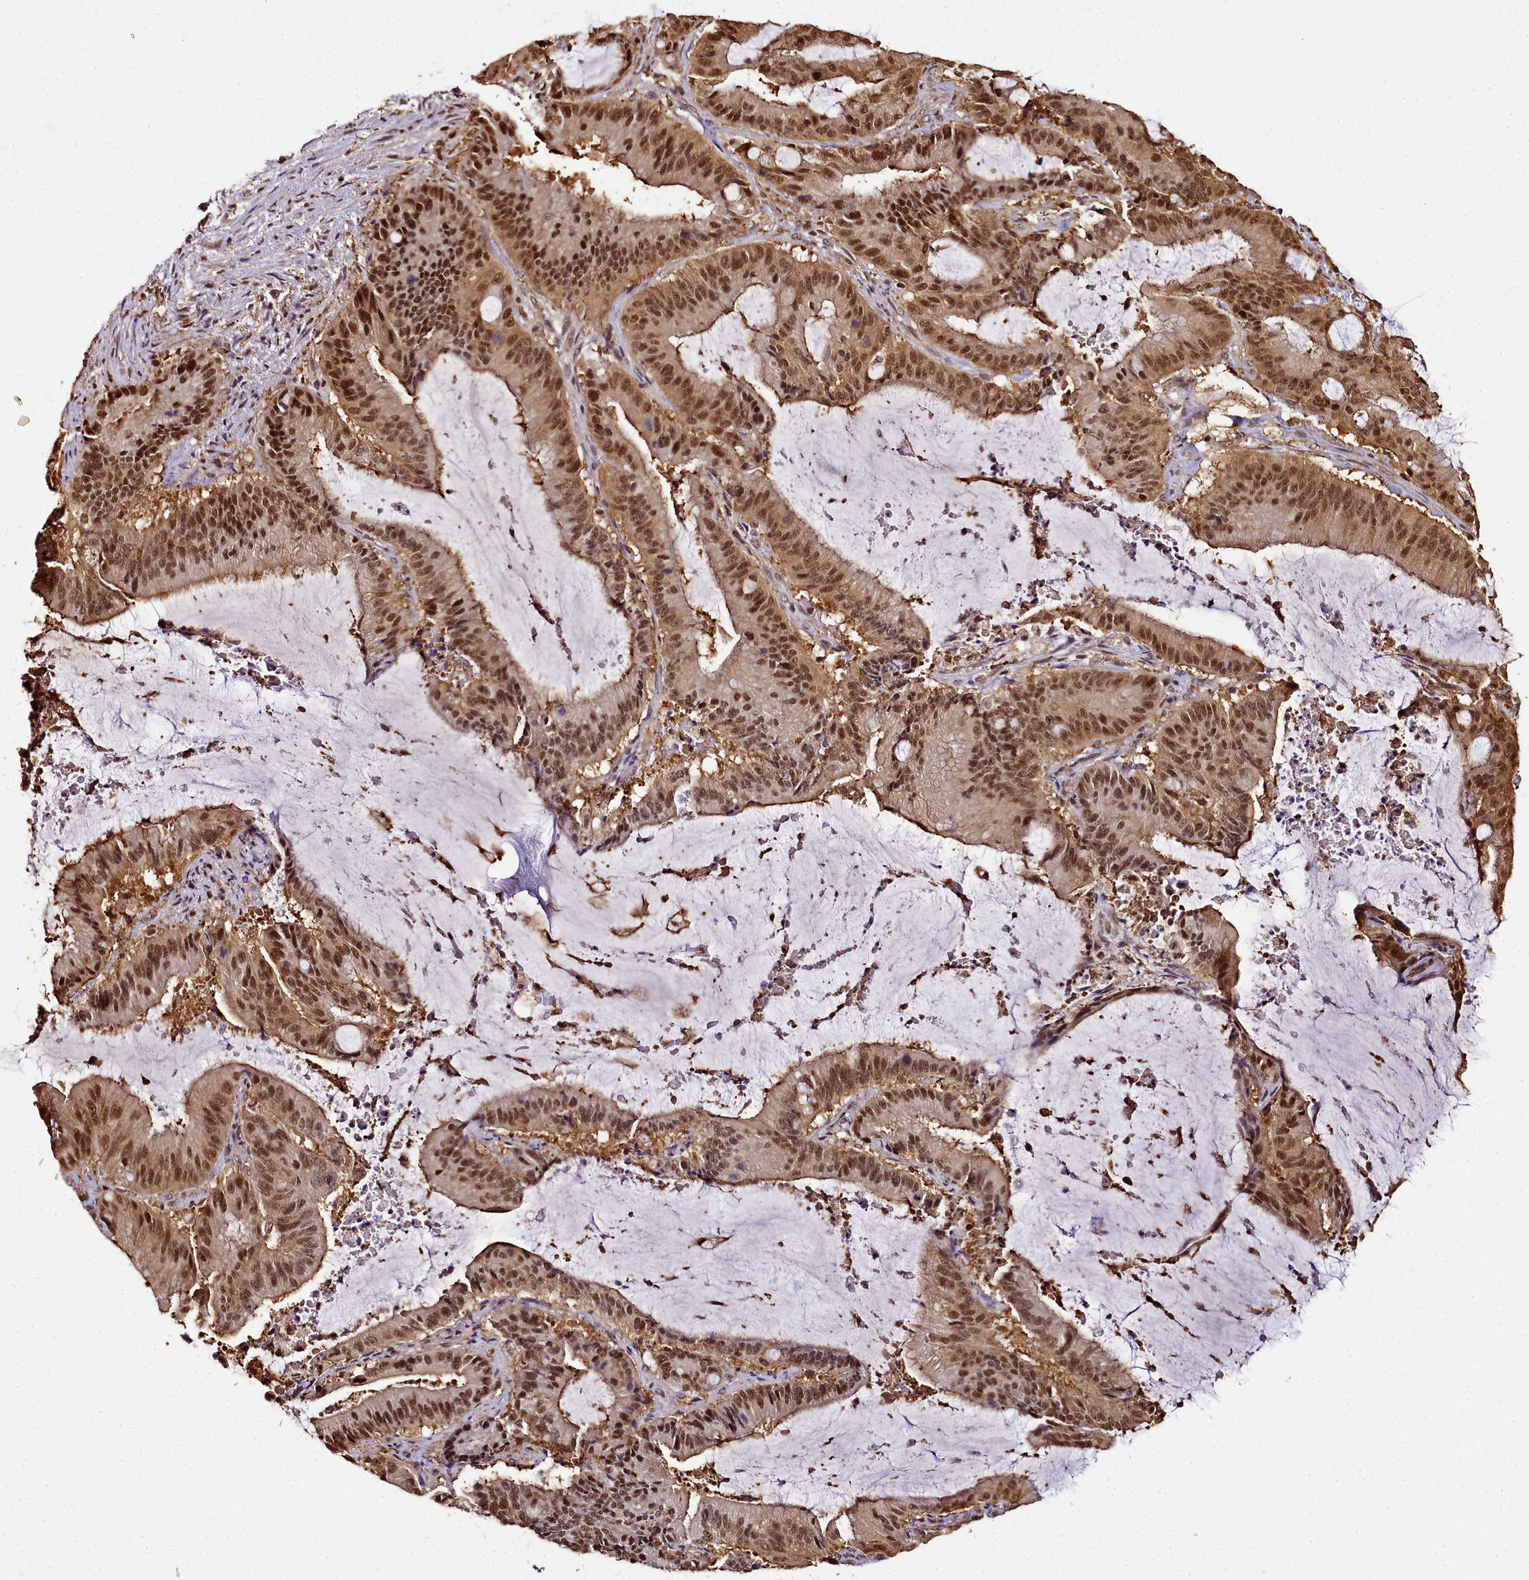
{"staining": {"intensity": "moderate", "quantity": ">75%", "location": "cytoplasmic/membranous,nuclear"}, "tissue": "liver cancer", "cell_type": "Tumor cells", "image_type": "cancer", "snomed": [{"axis": "morphology", "description": "Normal tissue, NOS"}, {"axis": "morphology", "description": "Cholangiocarcinoma"}, {"axis": "topography", "description": "Liver"}, {"axis": "topography", "description": "Peripheral nerve tissue"}], "caption": "This micrograph reveals liver cancer (cholangiocarcinoma) stained with immunohistochemistry to label a protein in brown. The cytoplasmic/membranous and nuclear of tumor cells show moderate positivity for the protein. Nuclei are counter-stained blue.", "gene": "PPP4C", "patient": {"sex": "female", "age": 73}}